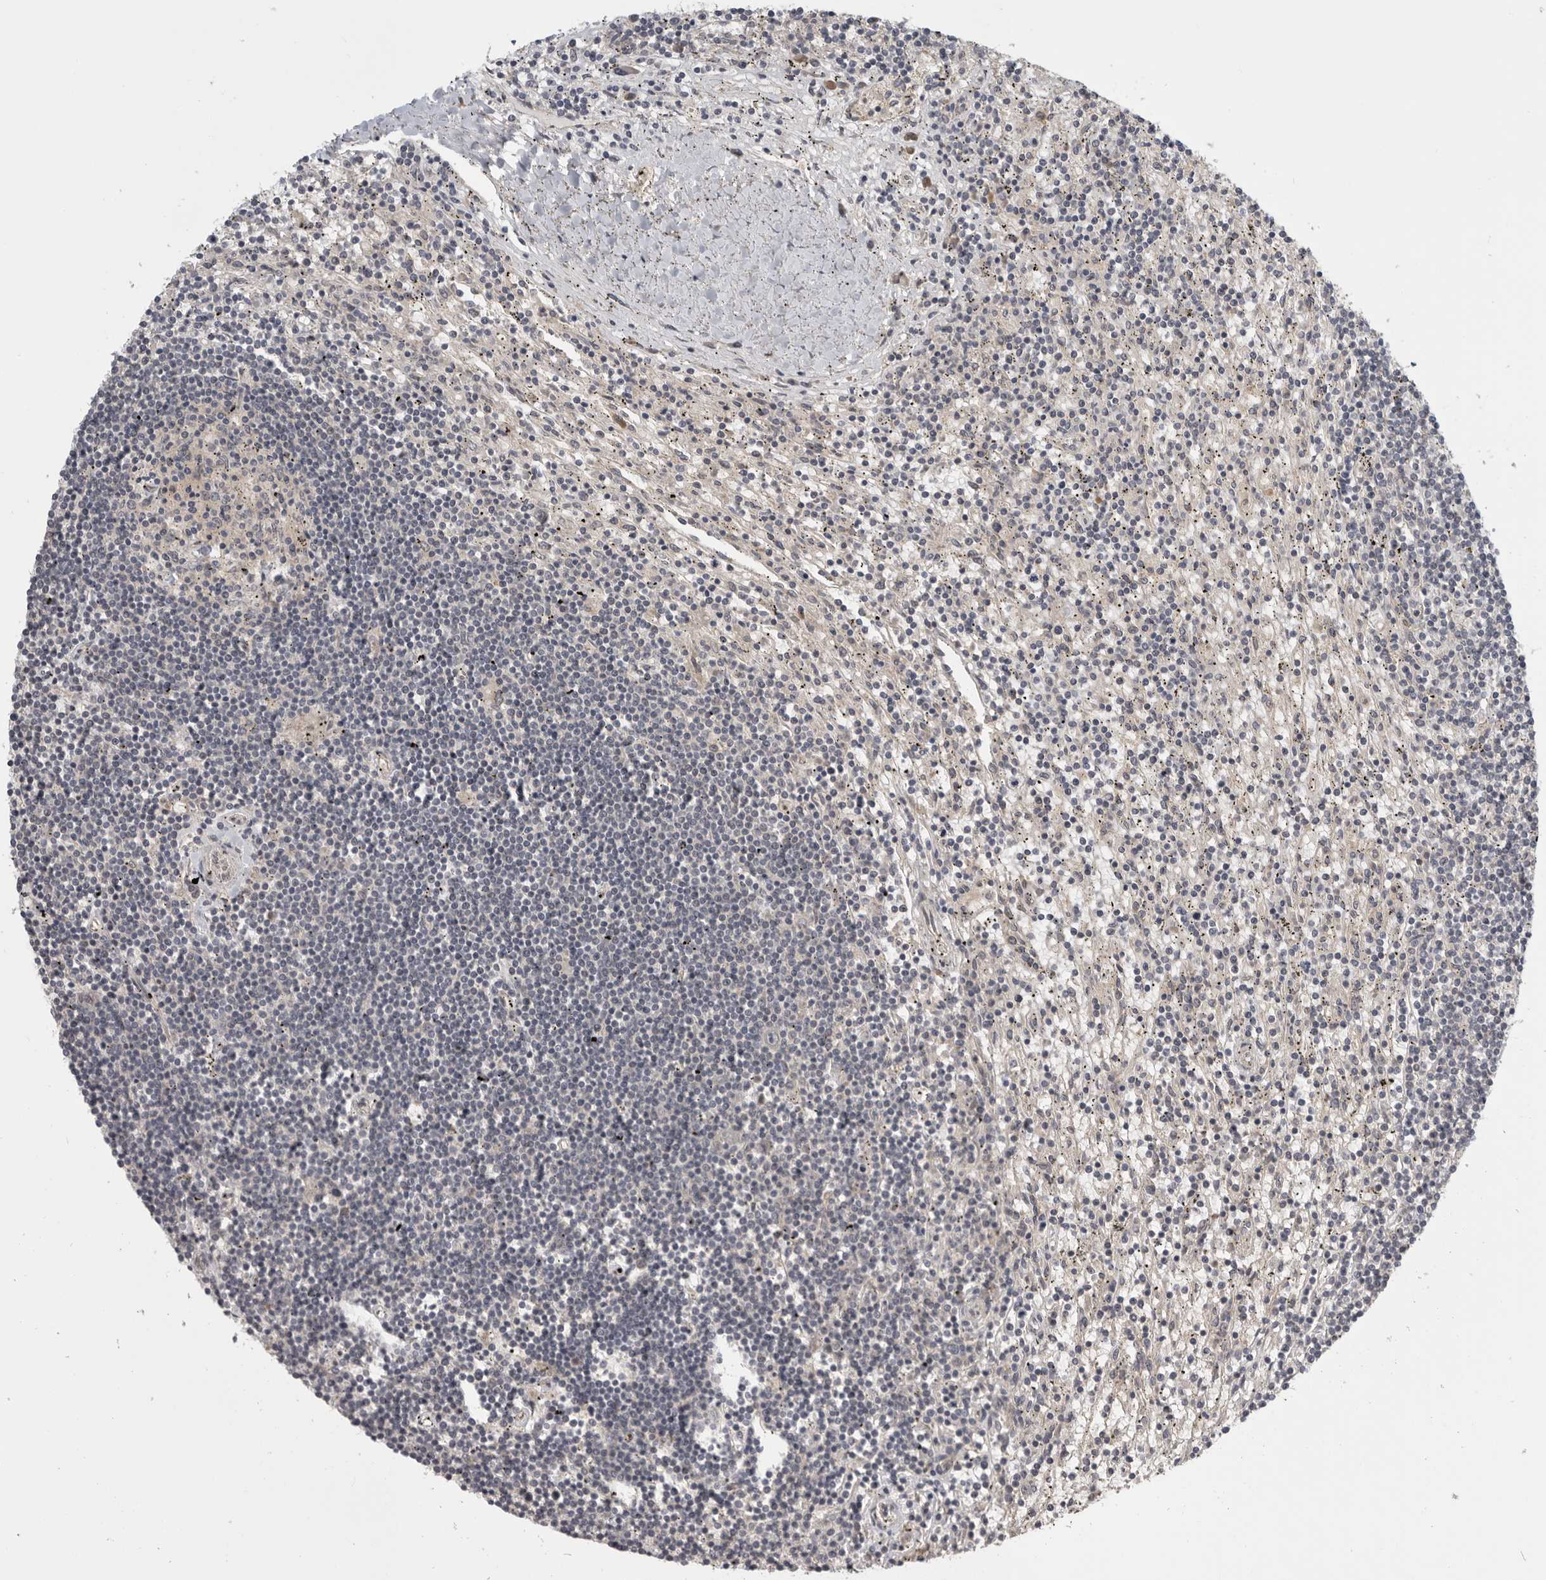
{"staining": {"intensity": "negative", "quantity": "none", "location": "none"}, "tissue": "lymphoma", "cell_type": "Tumor cells", "image_type": "cancer", "snomed": [{"axis": "morphology", "description": "Malignant lymphoma, non-Hodgkin's type, Low grade"}, {"axis": "topography", "description": "Spleen"}], "caption": "A high-resolution histopathology image shows immunohistochemistry (IHC) staining of low-grade malignant lymphoma, non-Hodgkin's type, which shows no significant positivity in tumor cells.", "gene": "CUEDC1", "patient": {"sex": "male", "age": 76}}